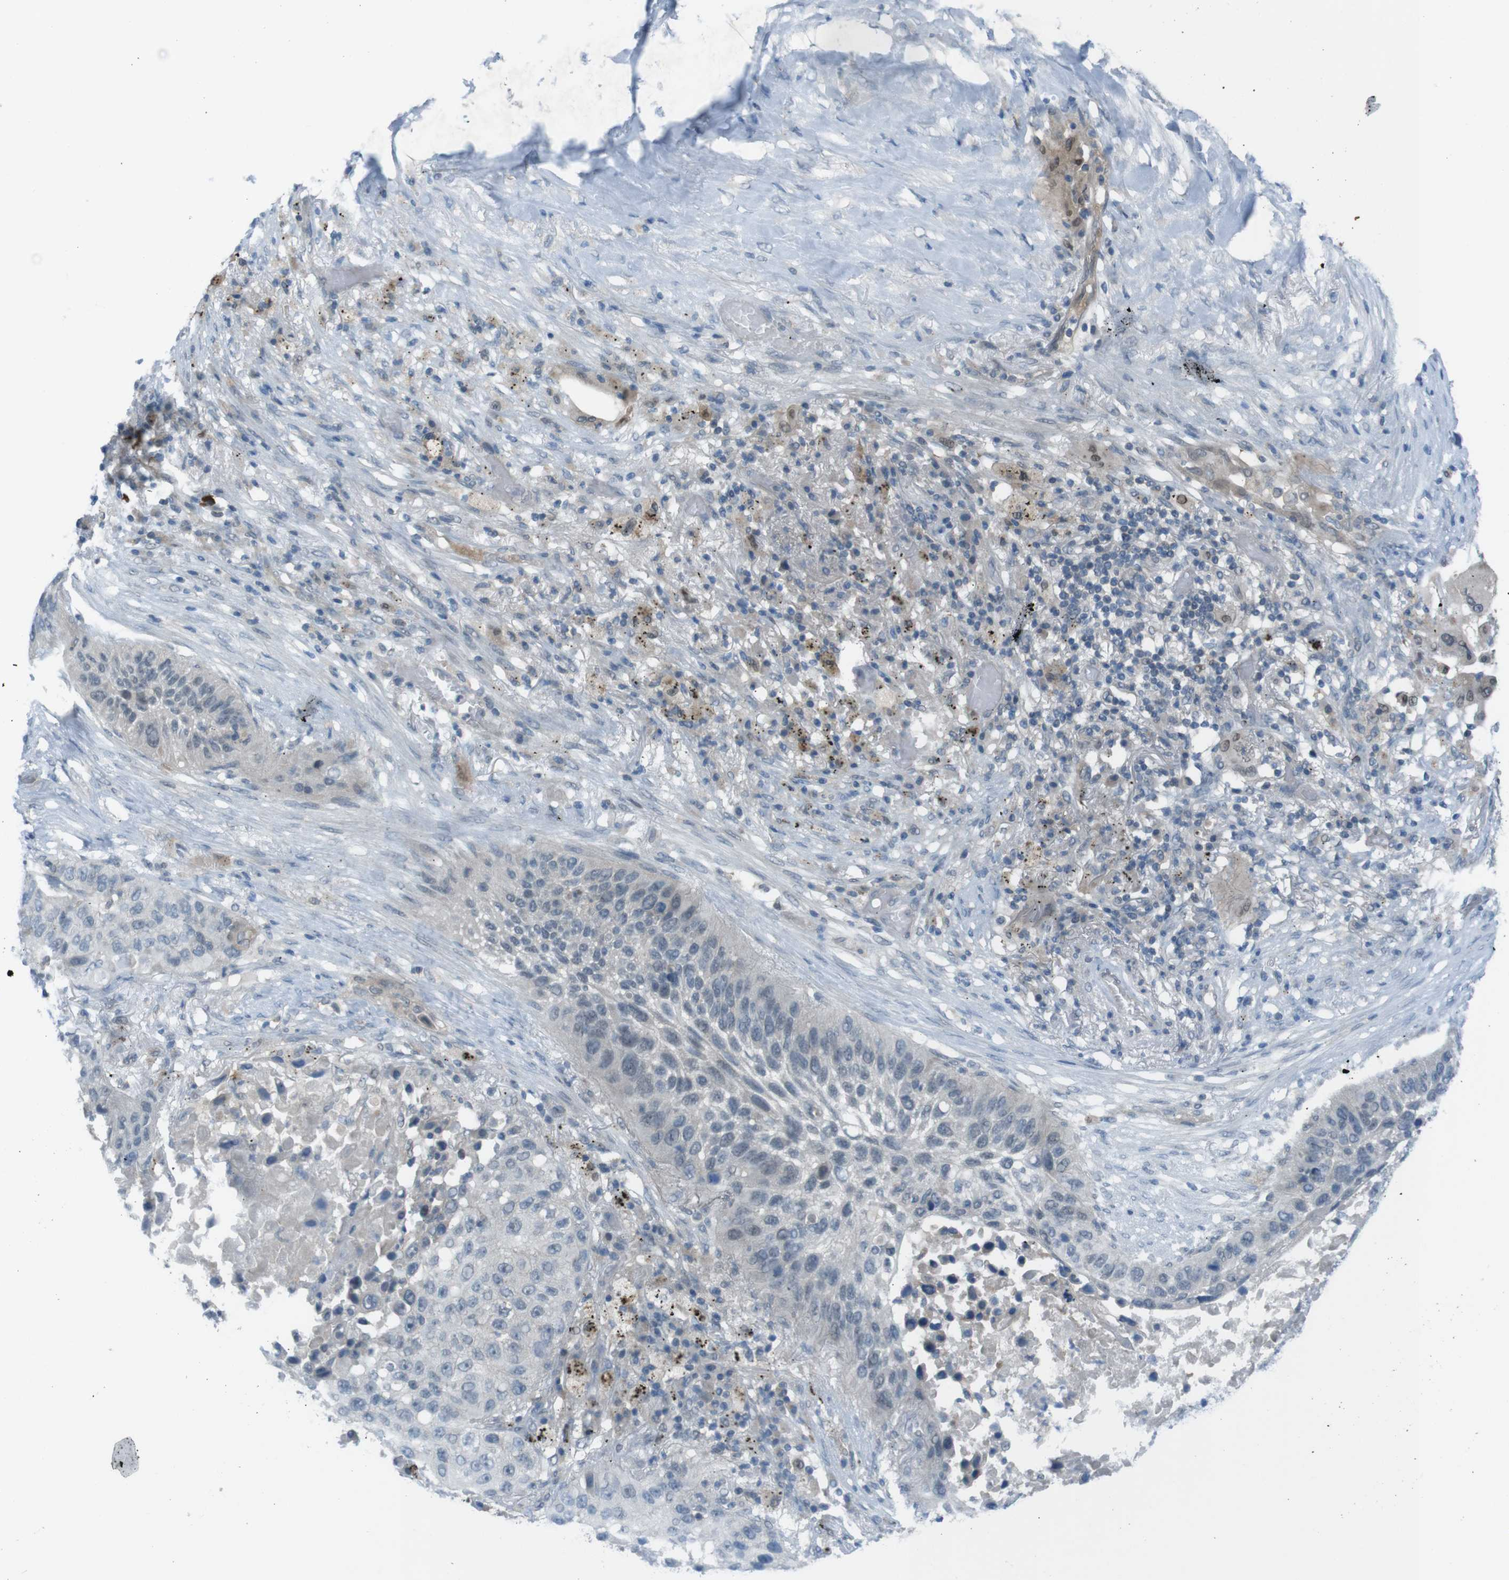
{"staining": {"intensity": "weak", "quantity": "<25%", "location": "nuclear"}, "tissue": "lung cancer", "cell_type": "Tumor cells", "image_type": "cancer", "snomed": [{"axis": "morphology", "description": "Squamous cell carcinoma, NOS"}, {"axis": "topography", "description": "Lung"}], "caption": "Squamous cell carcinoma (lung) was stained to show a protein in brown. There is no significant expression in tumor cells.", "gene": "ZDHHC20", "patient": {"sex": "male", "age": 57}}